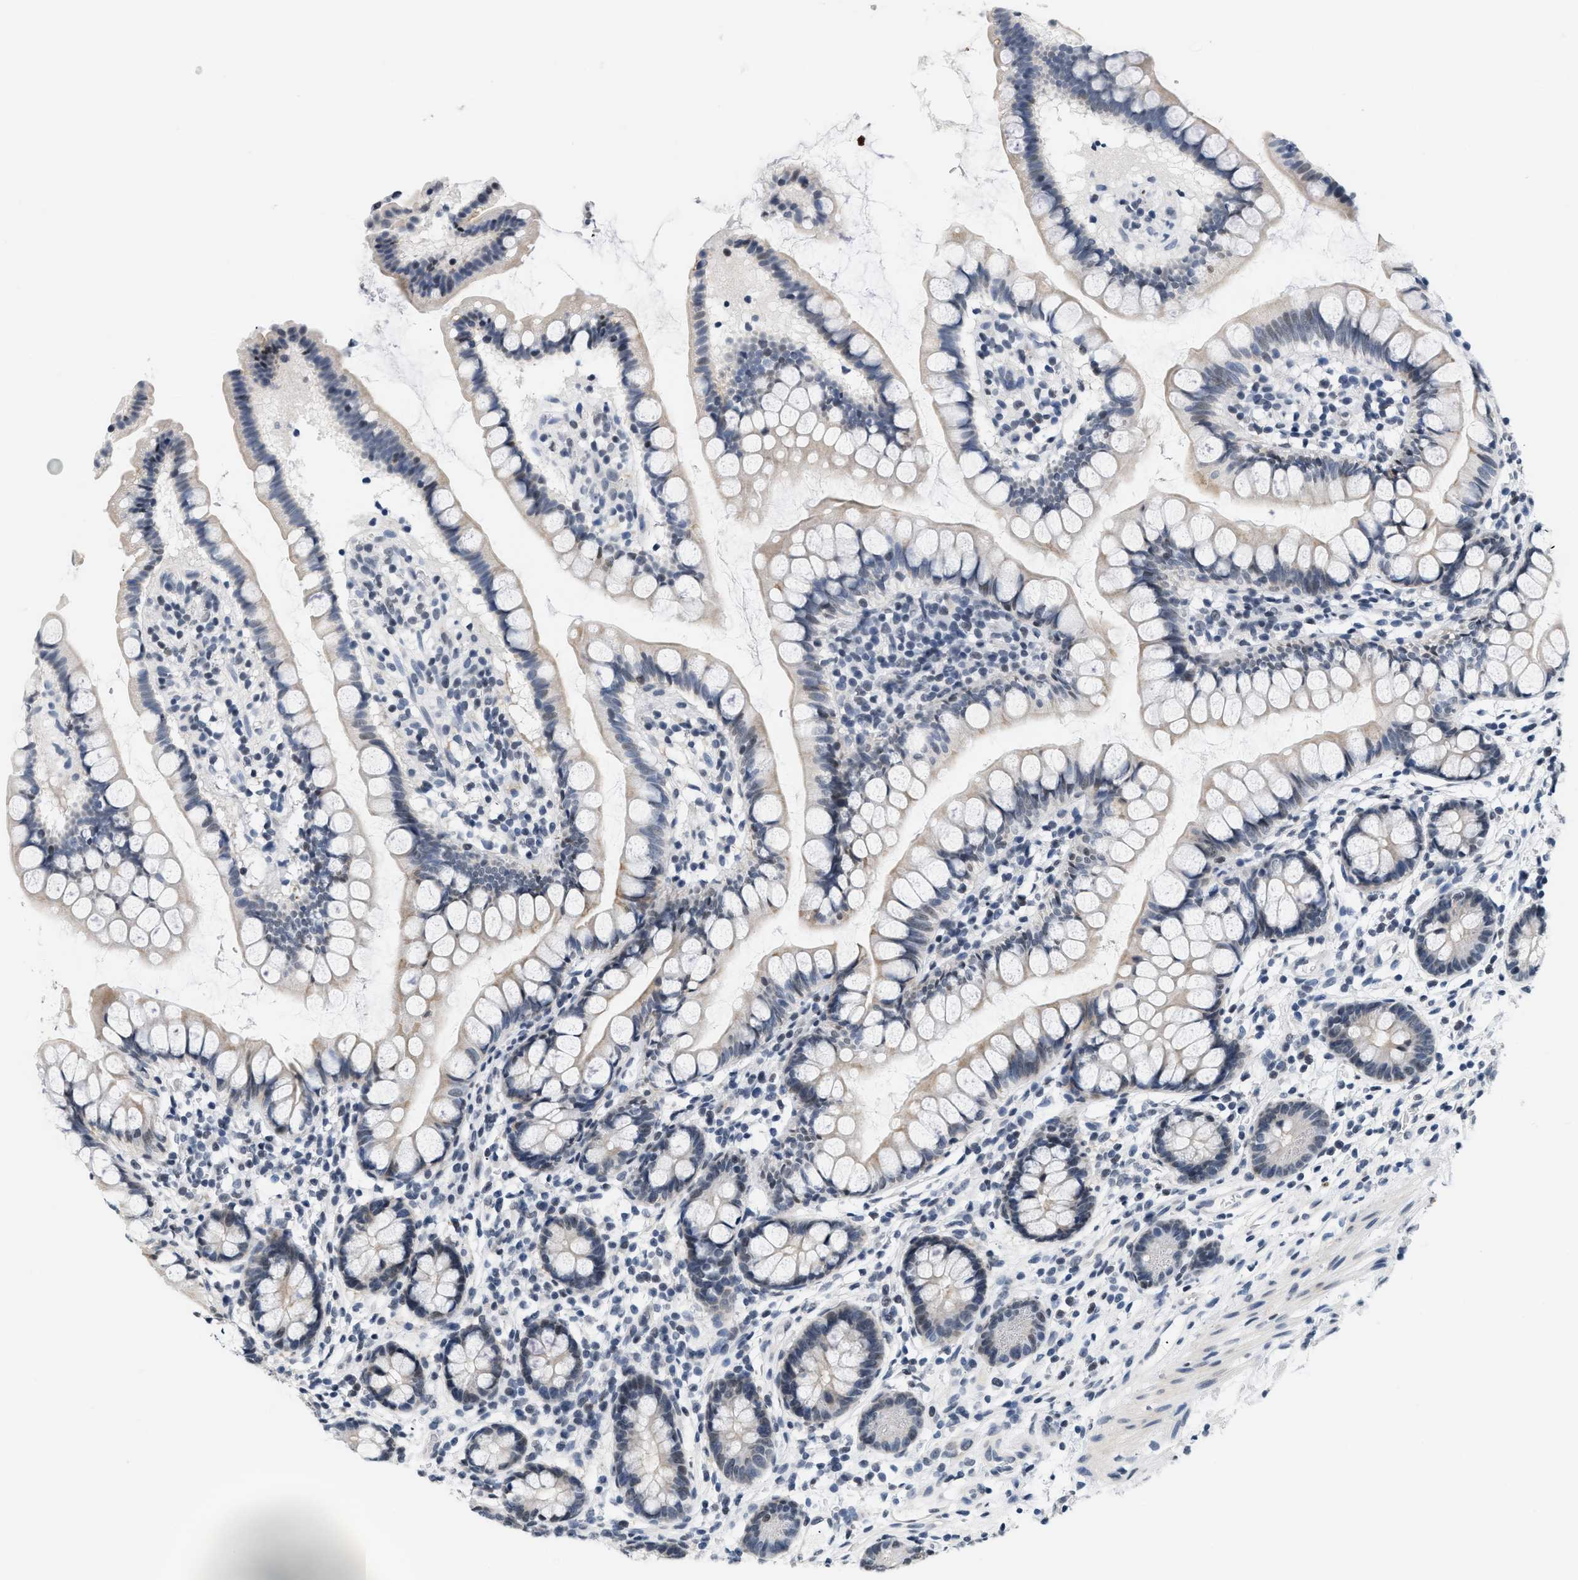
{"staining": {"intensity": "negative", "quantity": "none", "location": "none"}, "tissue": "small intestine", "cell_type": "Glandular cells", "image_type": "normal", "snomed": [{"axis": "morphology", "description": "Normal tissue, NOS"}, {"axis": "topography", "description": "Small intestine"}], "caption": "Immunohistochemistry of unremarkable human small intestine demonstrates no staining in glandular cells.", "gene": "RAF1", "patient": {"sex": "female", "age": 84}}